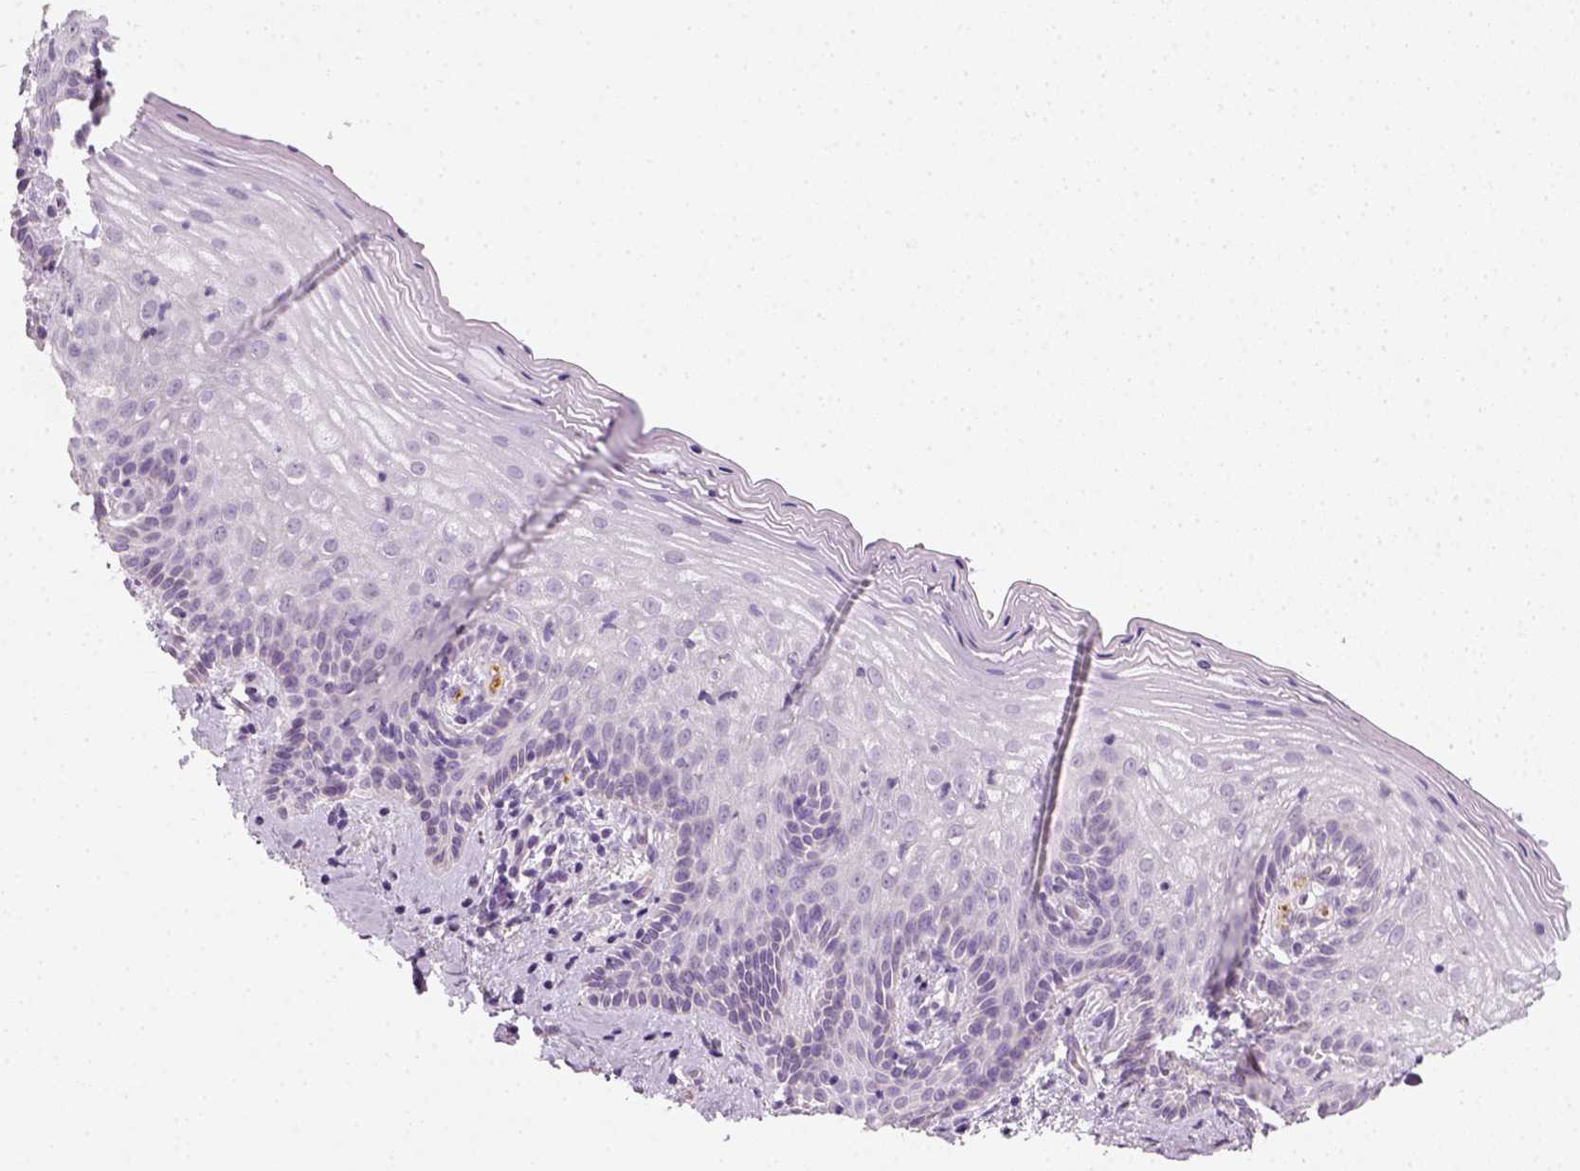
{"staining": {"intensity": "negative", "quantity": "none", "location": "none"}, "tissue": "vagina", "cell_type": "Squamous epithelial cells", "image_type": "normal", "snomed": [{"axis": "morphology", "description": "Normal tissue, NOS"}, {"axis": "topography", "description": "Vagina"}], "caption": "DAB immunohistochemical staining of unremarkable vagina exhibits no significant staining in squamous epithelial cells. (DAB (3,3'-diaminobenzidine) immunohistochemistry (IHC), high magnification).", "gene": "FAM163B", "patient": {"sex": "female", "age": 45}}